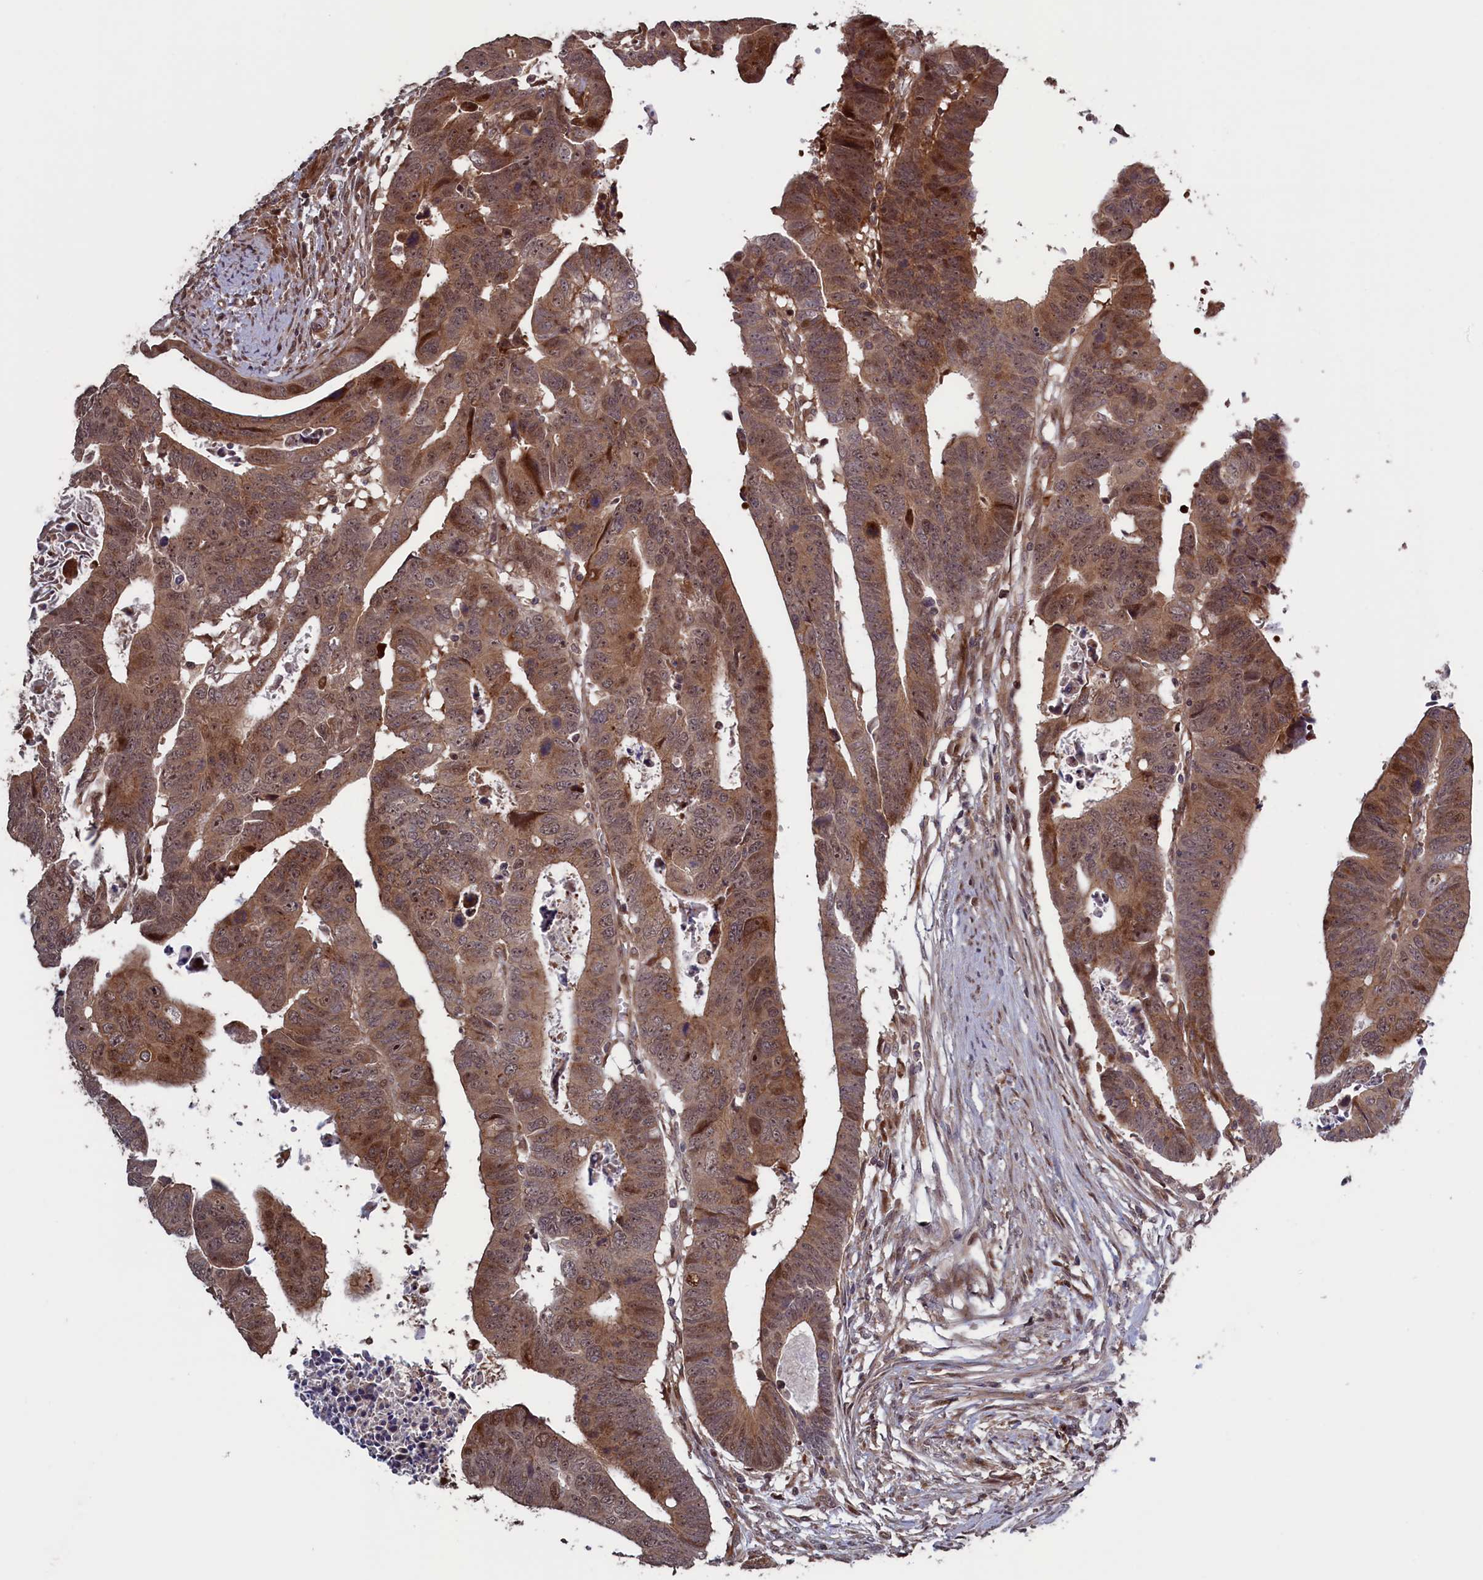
{"staining": {"intensity": "moderate", "quantity": ">75%", "location": "cytoplasmic/membranous,nuclear"}, "tissue": "colorectal cancer", "cell_type": "Tumor cells", "image_type": "cancer", "snomed": [{"axis": "morphology", "description": "Adenocarcinoma, NOS"}, {"axis": "topography", "description": "Rectum"}], "caption": "About >75% of tumor cells in colorectal cancer (adenocarcinoma) show moderate cytoplasmic/membranous and nuclear protein expression as visualized by brown immunohistochemical staining.", "gene": "LSG1", "patient": {"sex": "female", "age": 65}}